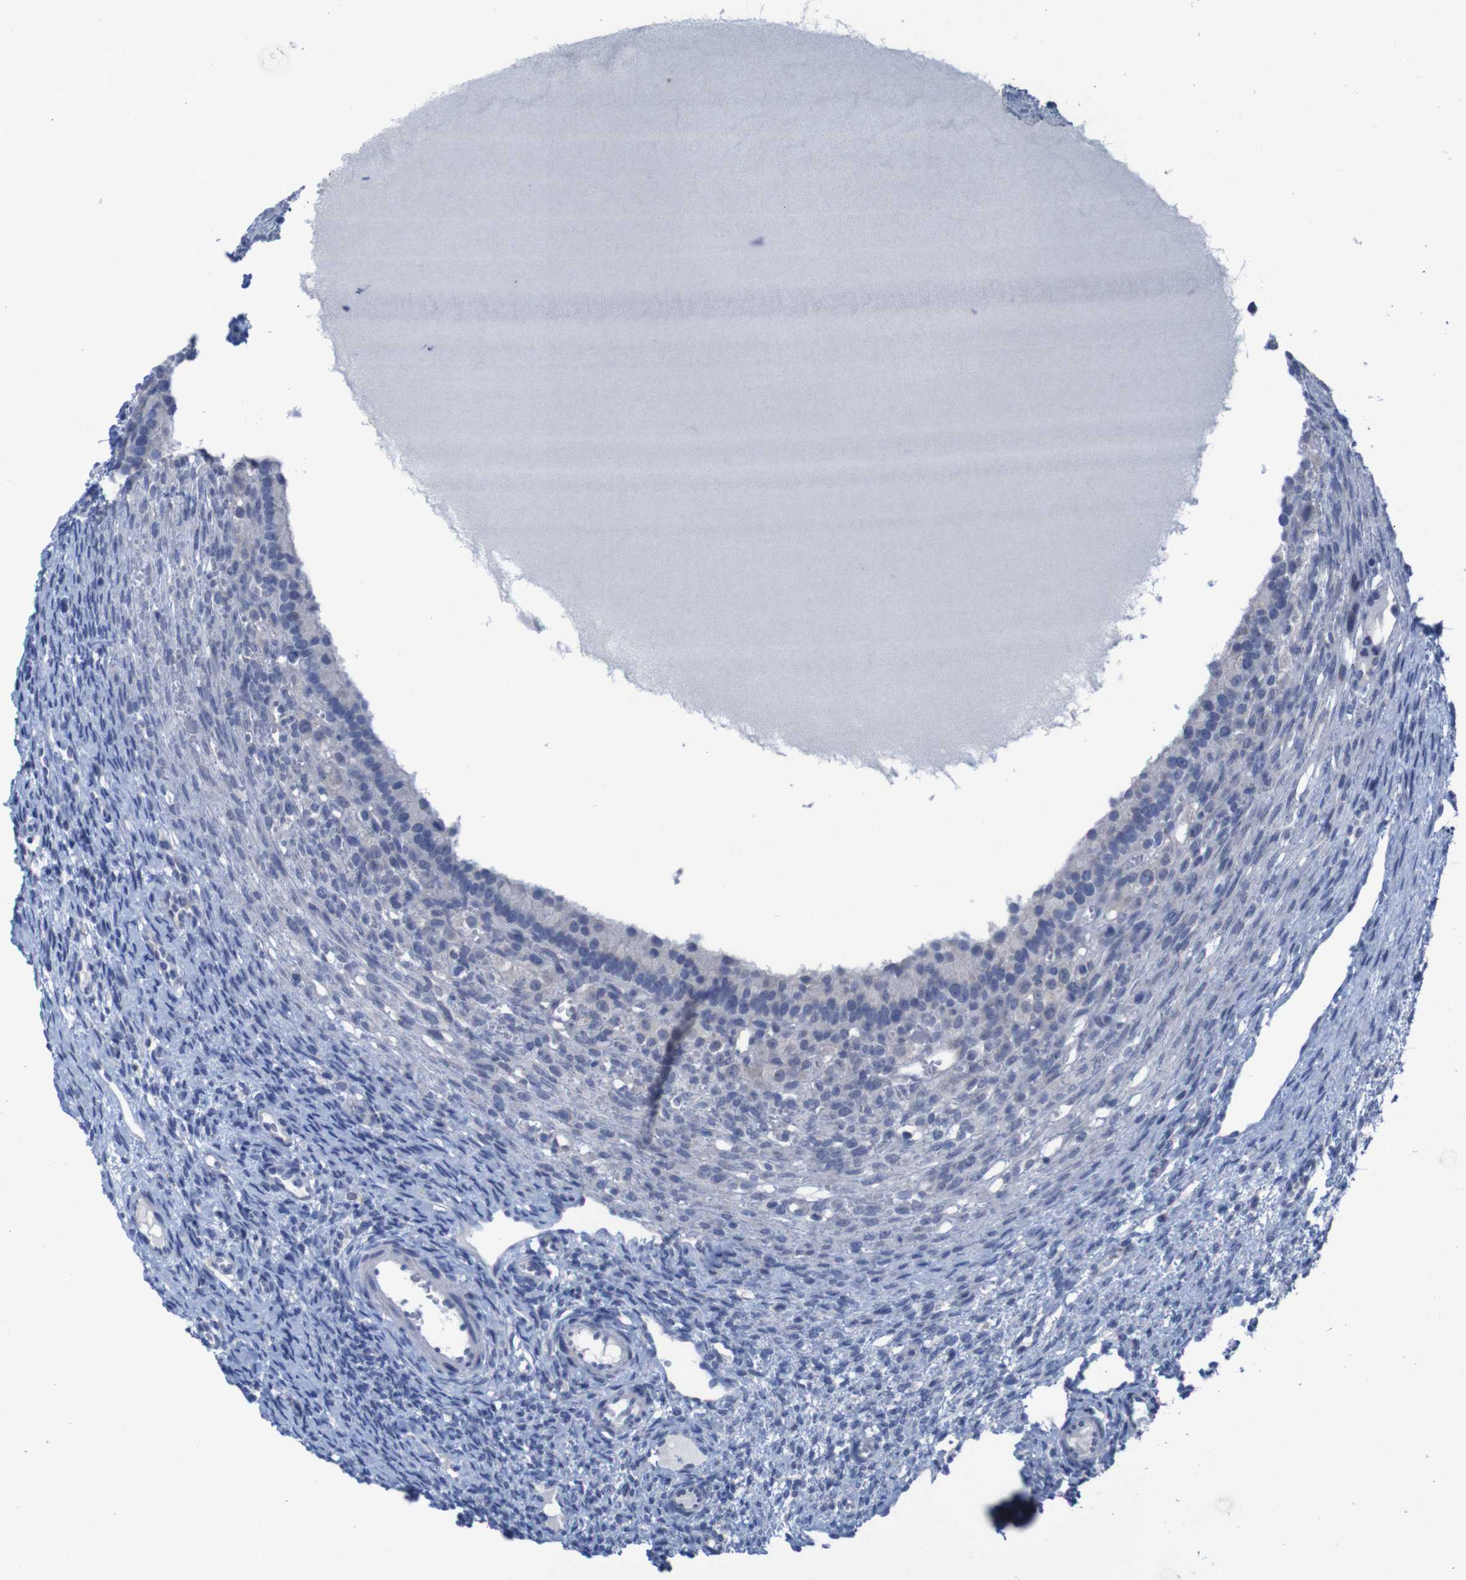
{"staining": {"intensity": "weak", "quantity": "<25%", "location": "cytoplasmic/membranous"}, "tissue": "ovary", "cell_type": "Follicle cells", "image_type": "normal", "snomed": [{"axis": "morphology", "description": "Normal tissue, NOS"}, {"axis": "topography", "description": "Ovary"}], "caption": "Follicle cells show no significant protein expression in unremarkable ovary.", "gene": "CLDN18", "patient": {"sex": "female", "age": 33}}